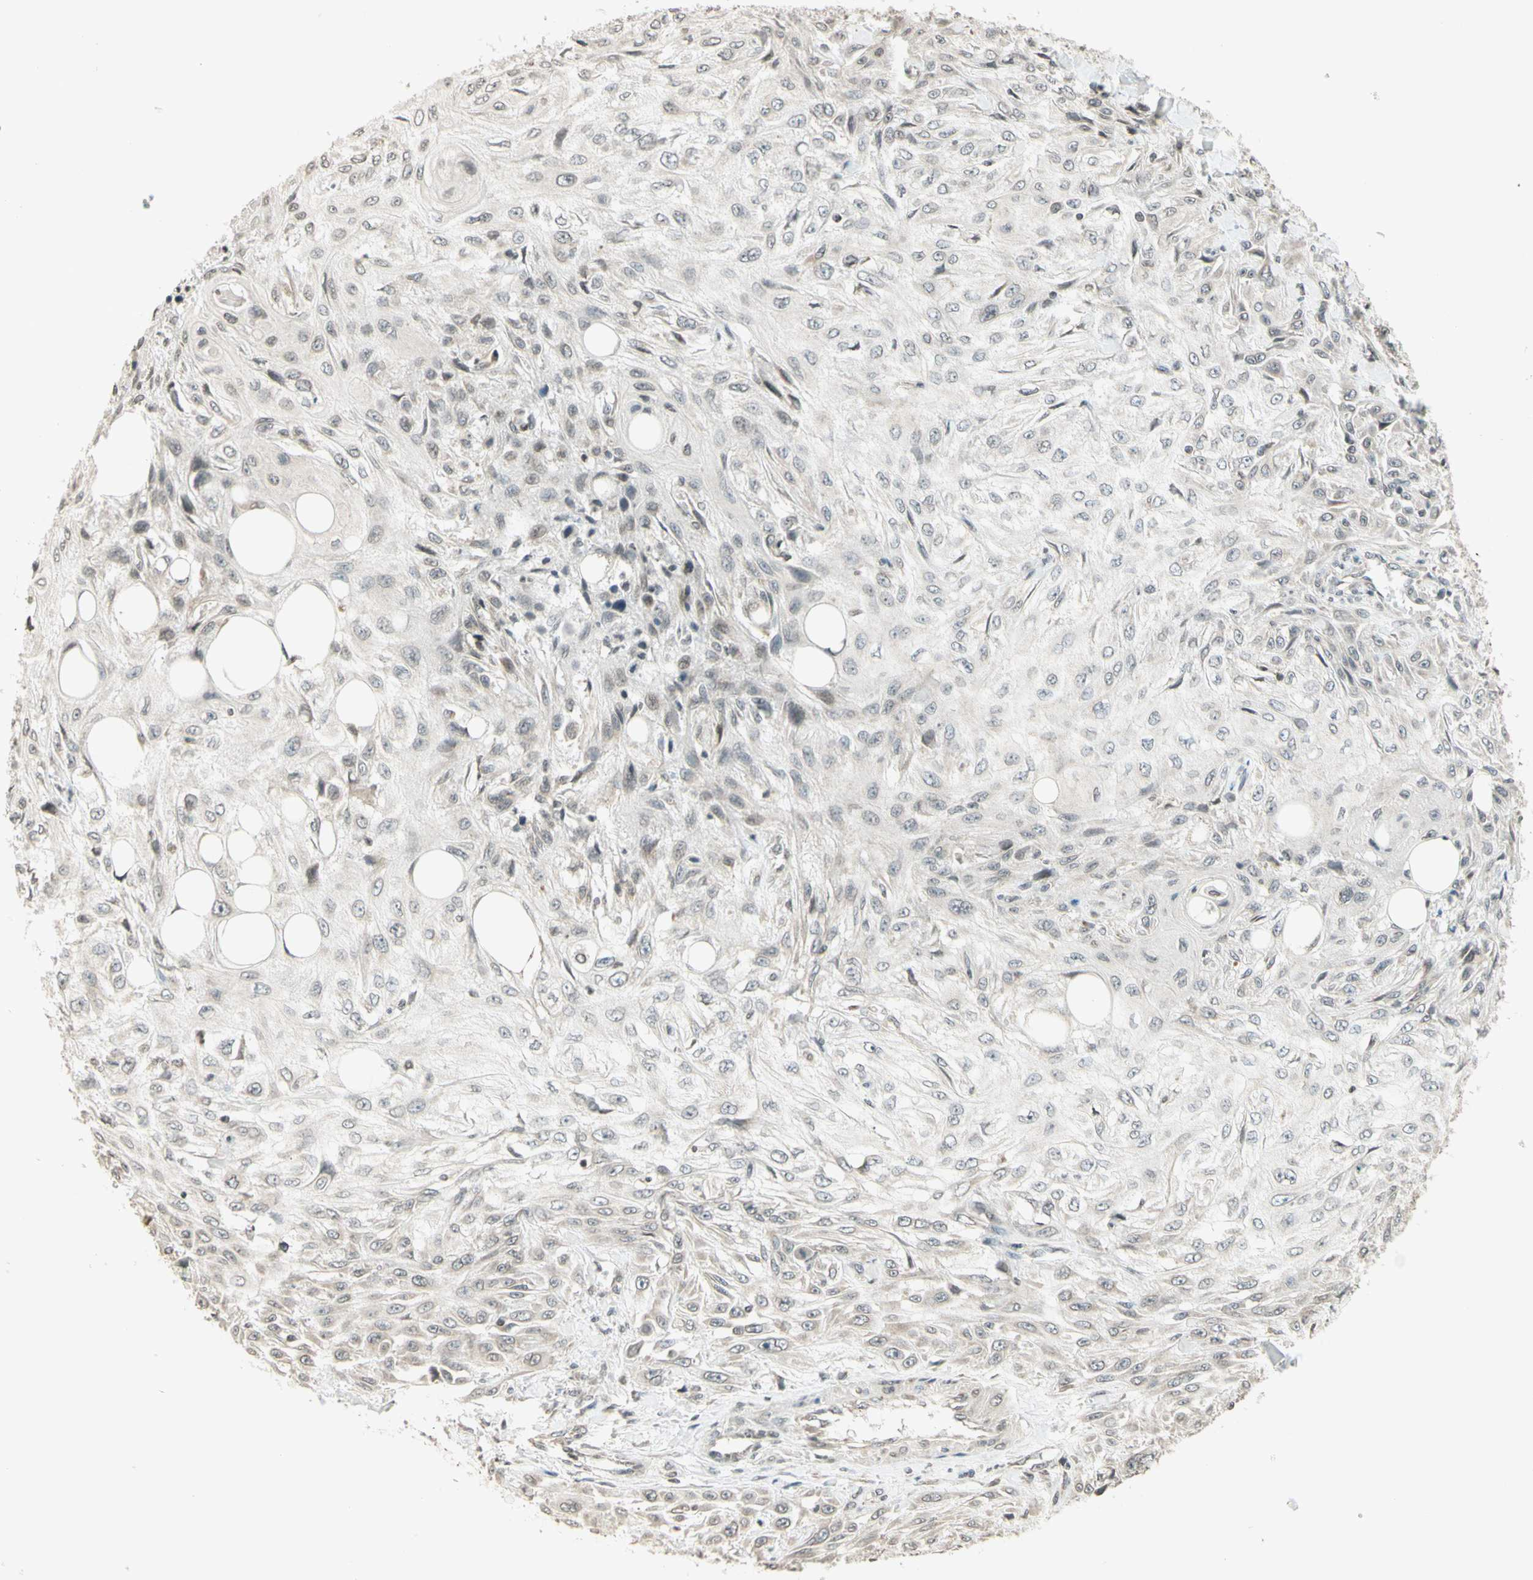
{"staining": {"intensity": "negative", "quantity": "none", "location": "none"}, "tissue": "skin cancer", "cell_type": "Tumor cells", "image_type": "cancer", "snomed": [{"axis": "morphology", "description": "Squamous cell carcinoma, NOS"}, {"axis": "topography", "description": "Skin"}], "caption": "This is an IHC histopathology image of human squamous cell carcinoma (skin). There is no expression in tumor cells.", "gene": "CCNI", "patient": {"sex": "male", "age": 75}}